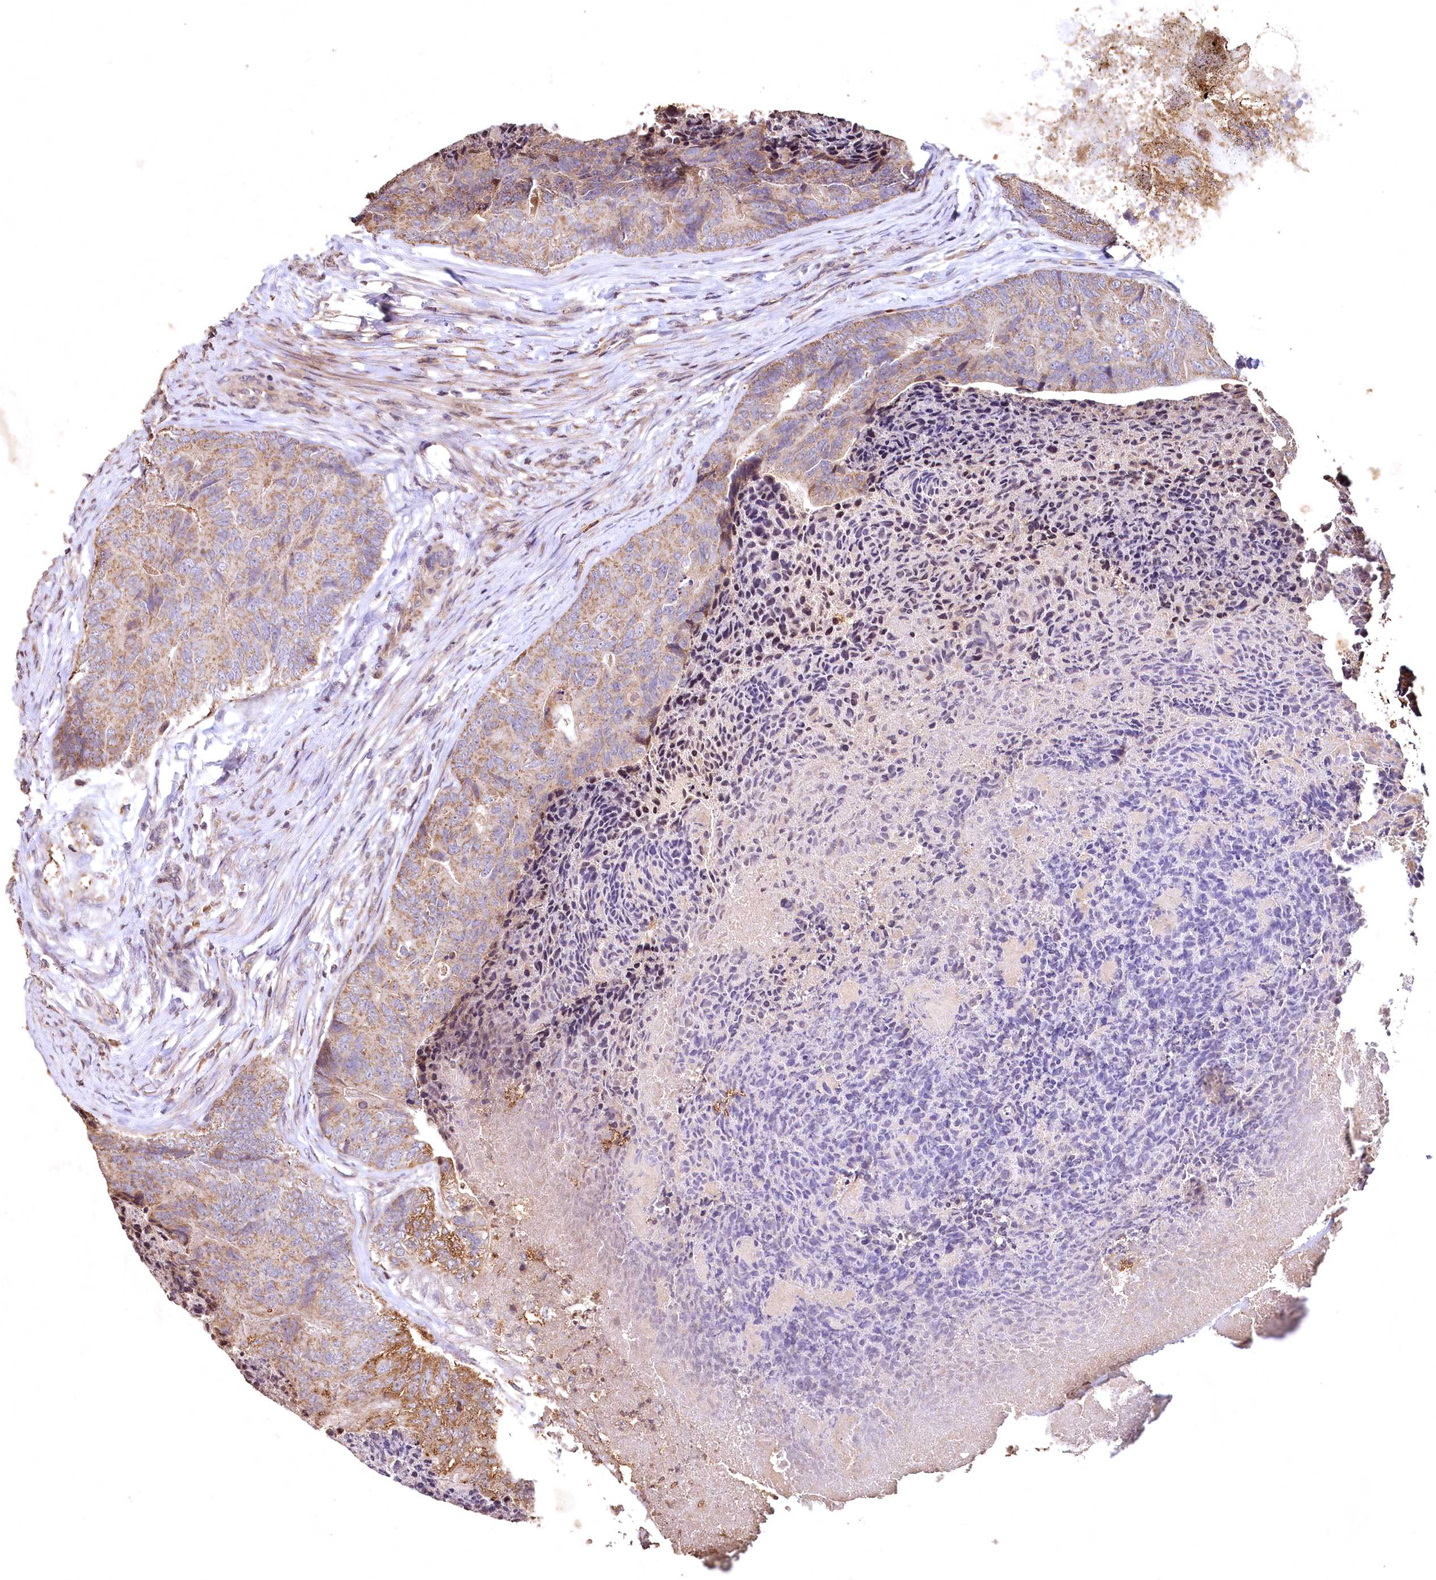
{"staining": {"intensity": "weak", "quantity": ">75%", "location": "cytoplasmic/membranous"}, "tissue": "colorectal cancer", "cell_type": "Tumor cells", "image_type": "cancer", "snomed": [{"axis": "morphology", "description": "Adenocarcinoma, NOS"}, {"axis": "topography", "description": "Colon"}], "caption": "Colorectal cancer (adenocarcinoma) tissue reveals weak cytoplasmic/membranous expression in about >75% of tumor cells, visualized by immunohistochemistry.", "gene": "SPTA1", "patient": {"sex": "female", "age": 67}}